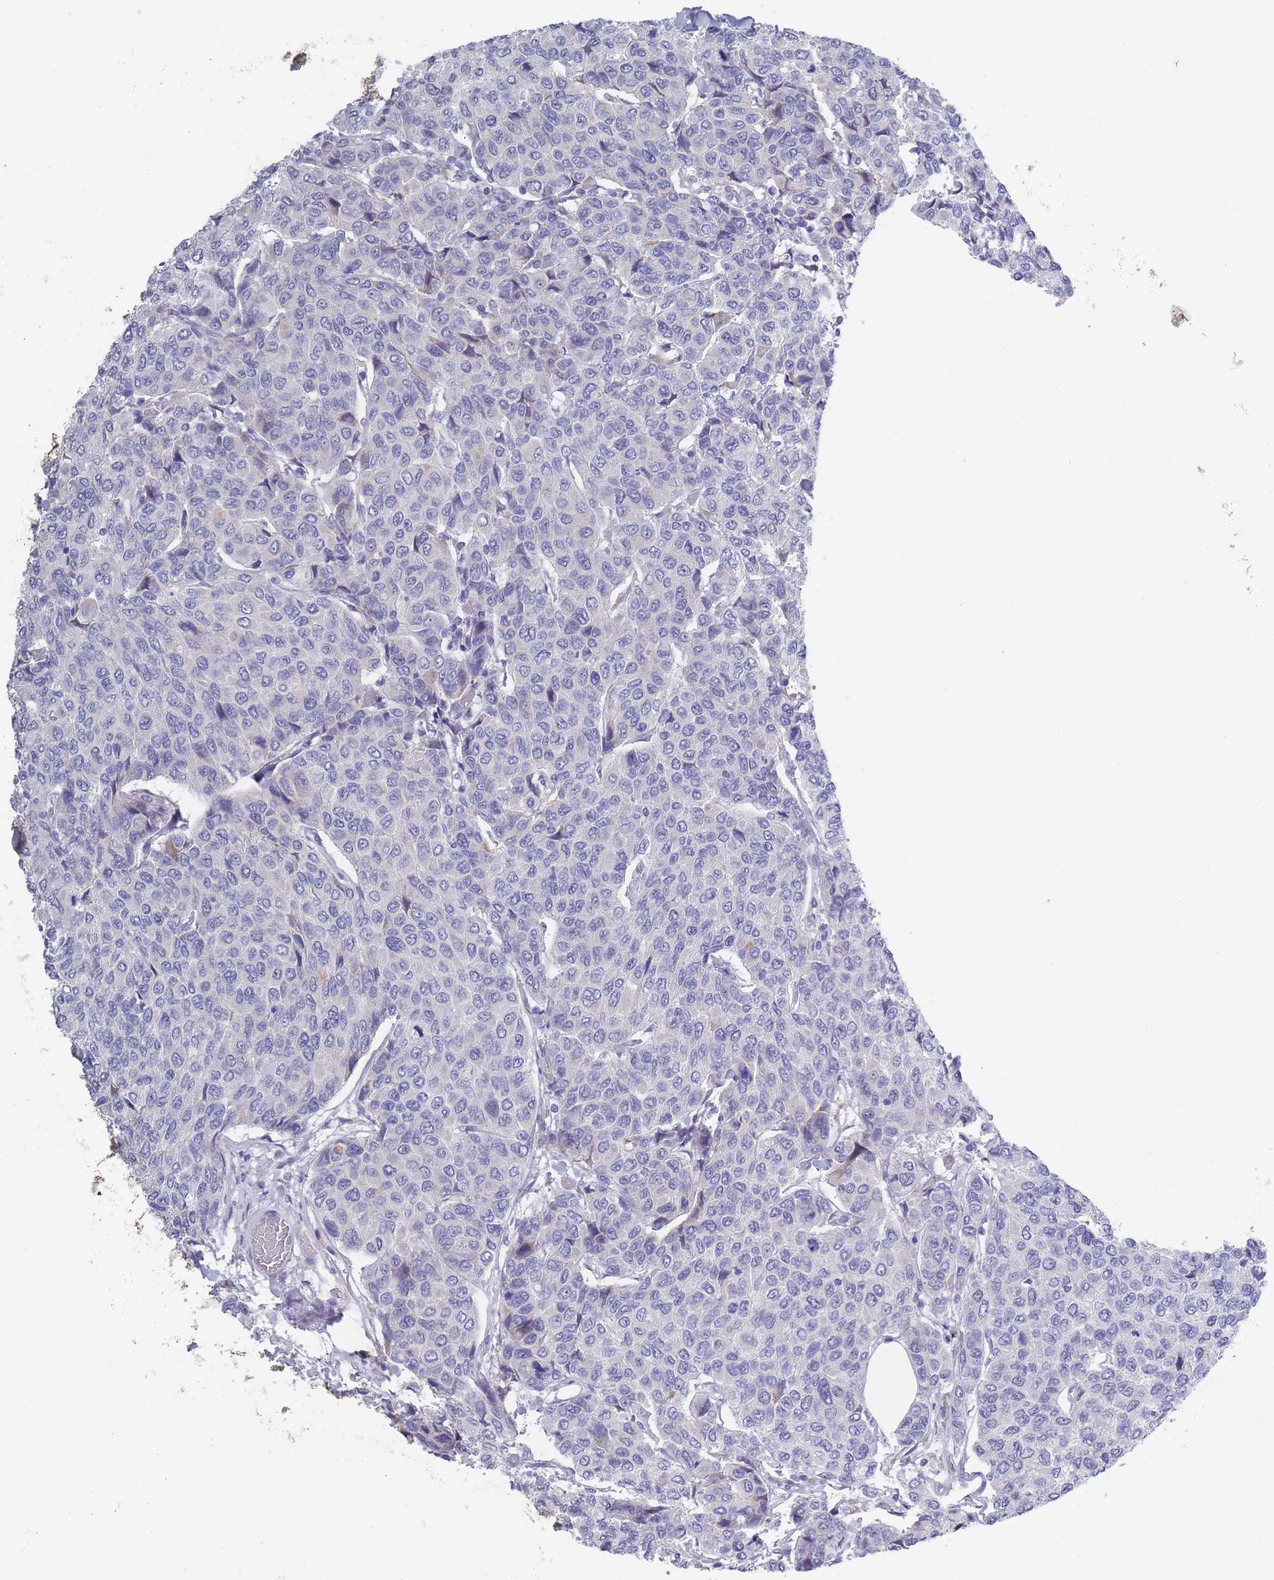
{"staining": {"intensity": "negative", "quantity": "none", "location": "none"}, "tissue": "breast cancer", "cell_type": "Tumor cells", "image_type": "cancer", "snomed": [{"axis": "morphology", "description": "Duct carcinoma"}, {"axis": "topography", "description": "Breast"}], "caption": "High magnification brightfield microscopy of breast cancer (intraductal carcinoma) stained with DAB (3,3'-diaminobenzidine) (brown) and counterstained with hematoxylin (blue): tumor cells show no significant positivity. The staining is performed using DAB (3,3'-diaminobenzidine) brown chromogen with nuclei counter-stained in using hematoxylin.", "gene": "PIGU", "patient": {"sex": "female", "age": 55}}